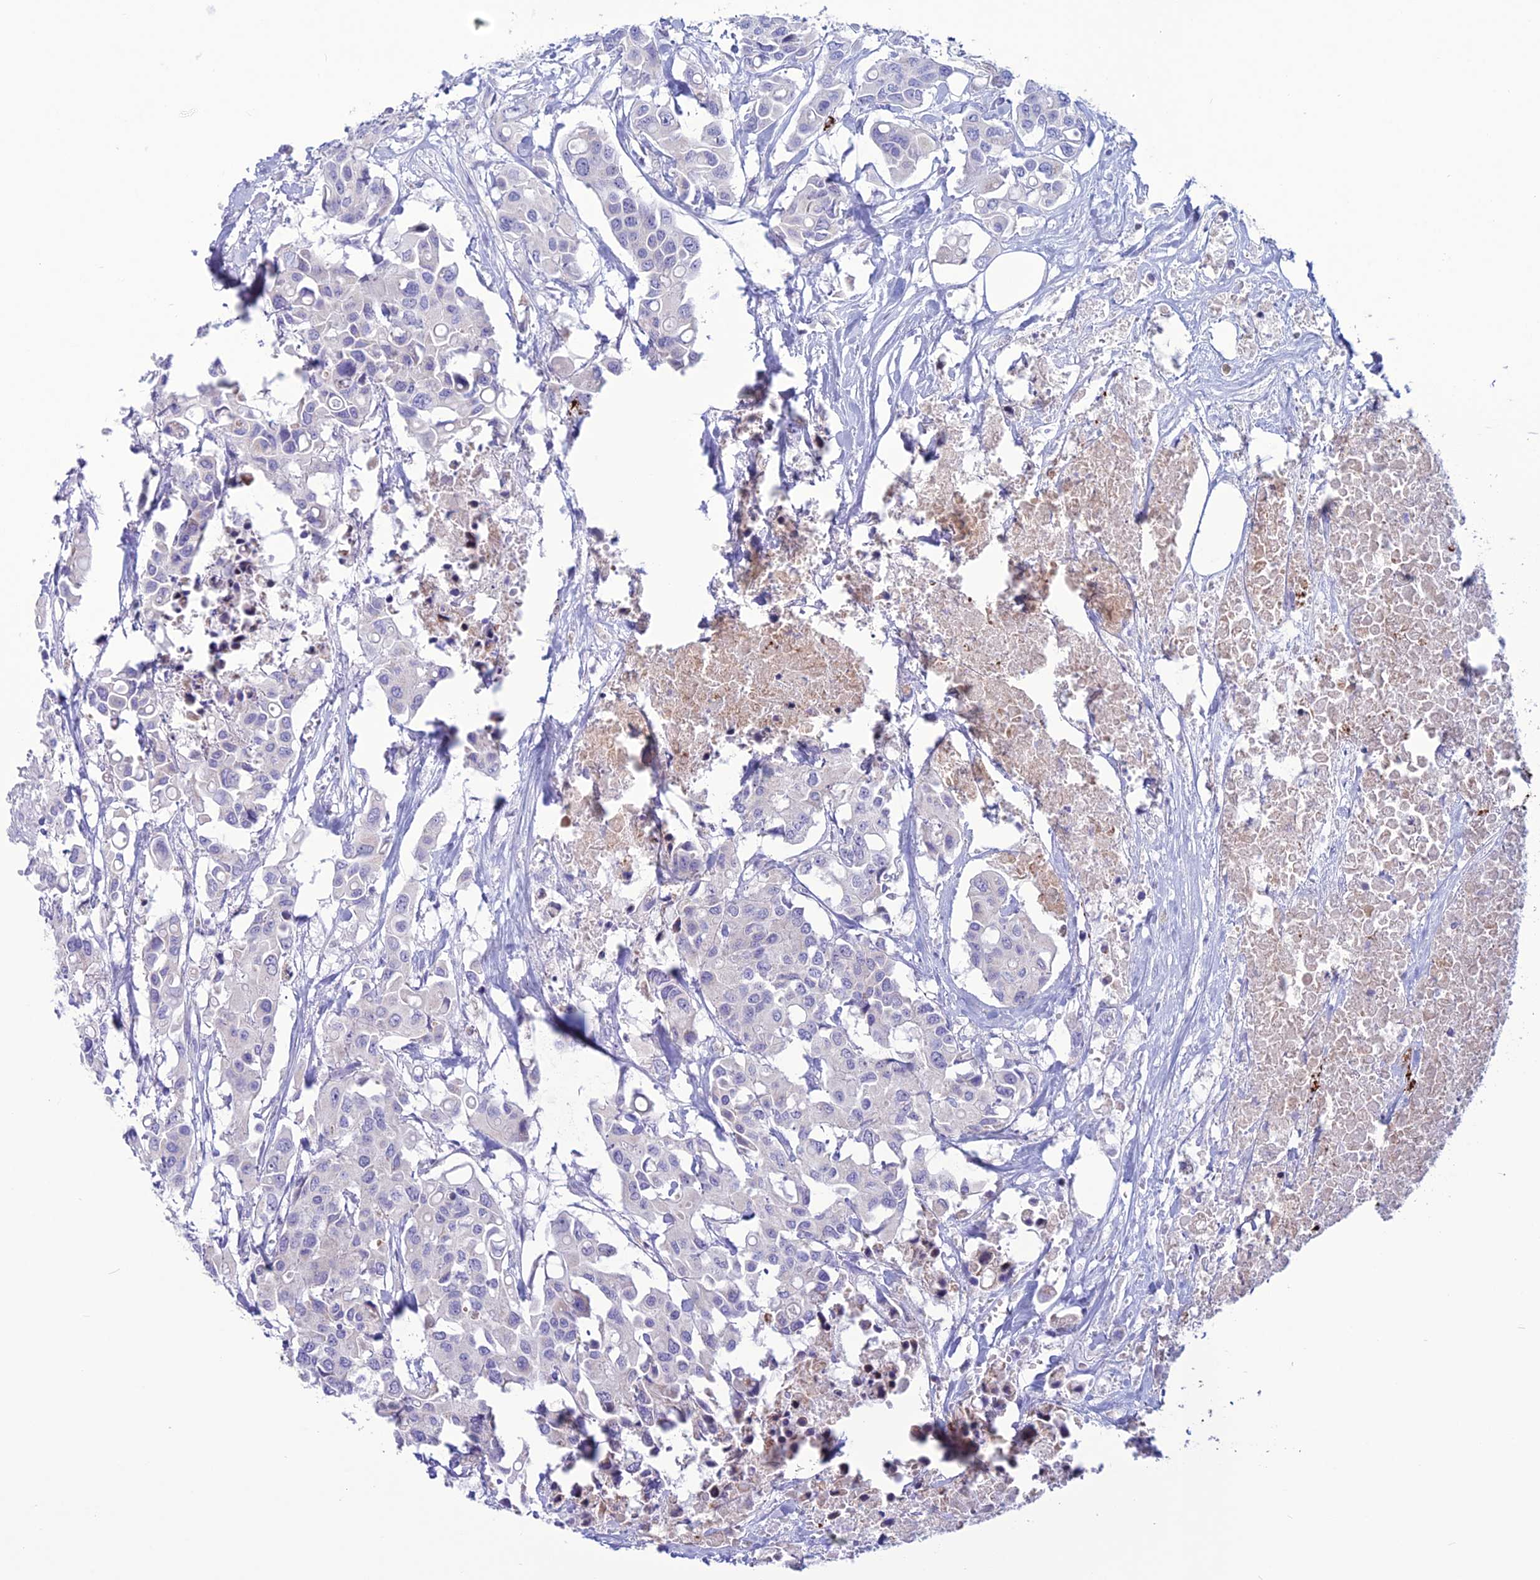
{"staining": {"intensity": "negative", "quantity": "none", "location": "none"}, "tissue": "colorectal cancer", "cell_type": "Tumor cells", "image_type": "cancer", "snomed": [{"axis": "morphology", "description": "Adenocarcinoma, NOS"}, {"axis": "topography", "description": "Colon"}], "caption": "An IHC image of colorectal adenocarcinoma is shown. There is no staining in tumor cells of colorectal adenocarcinoma.", "gene": "C21orf140", "patient": {"sex": "male", "age": 77}}